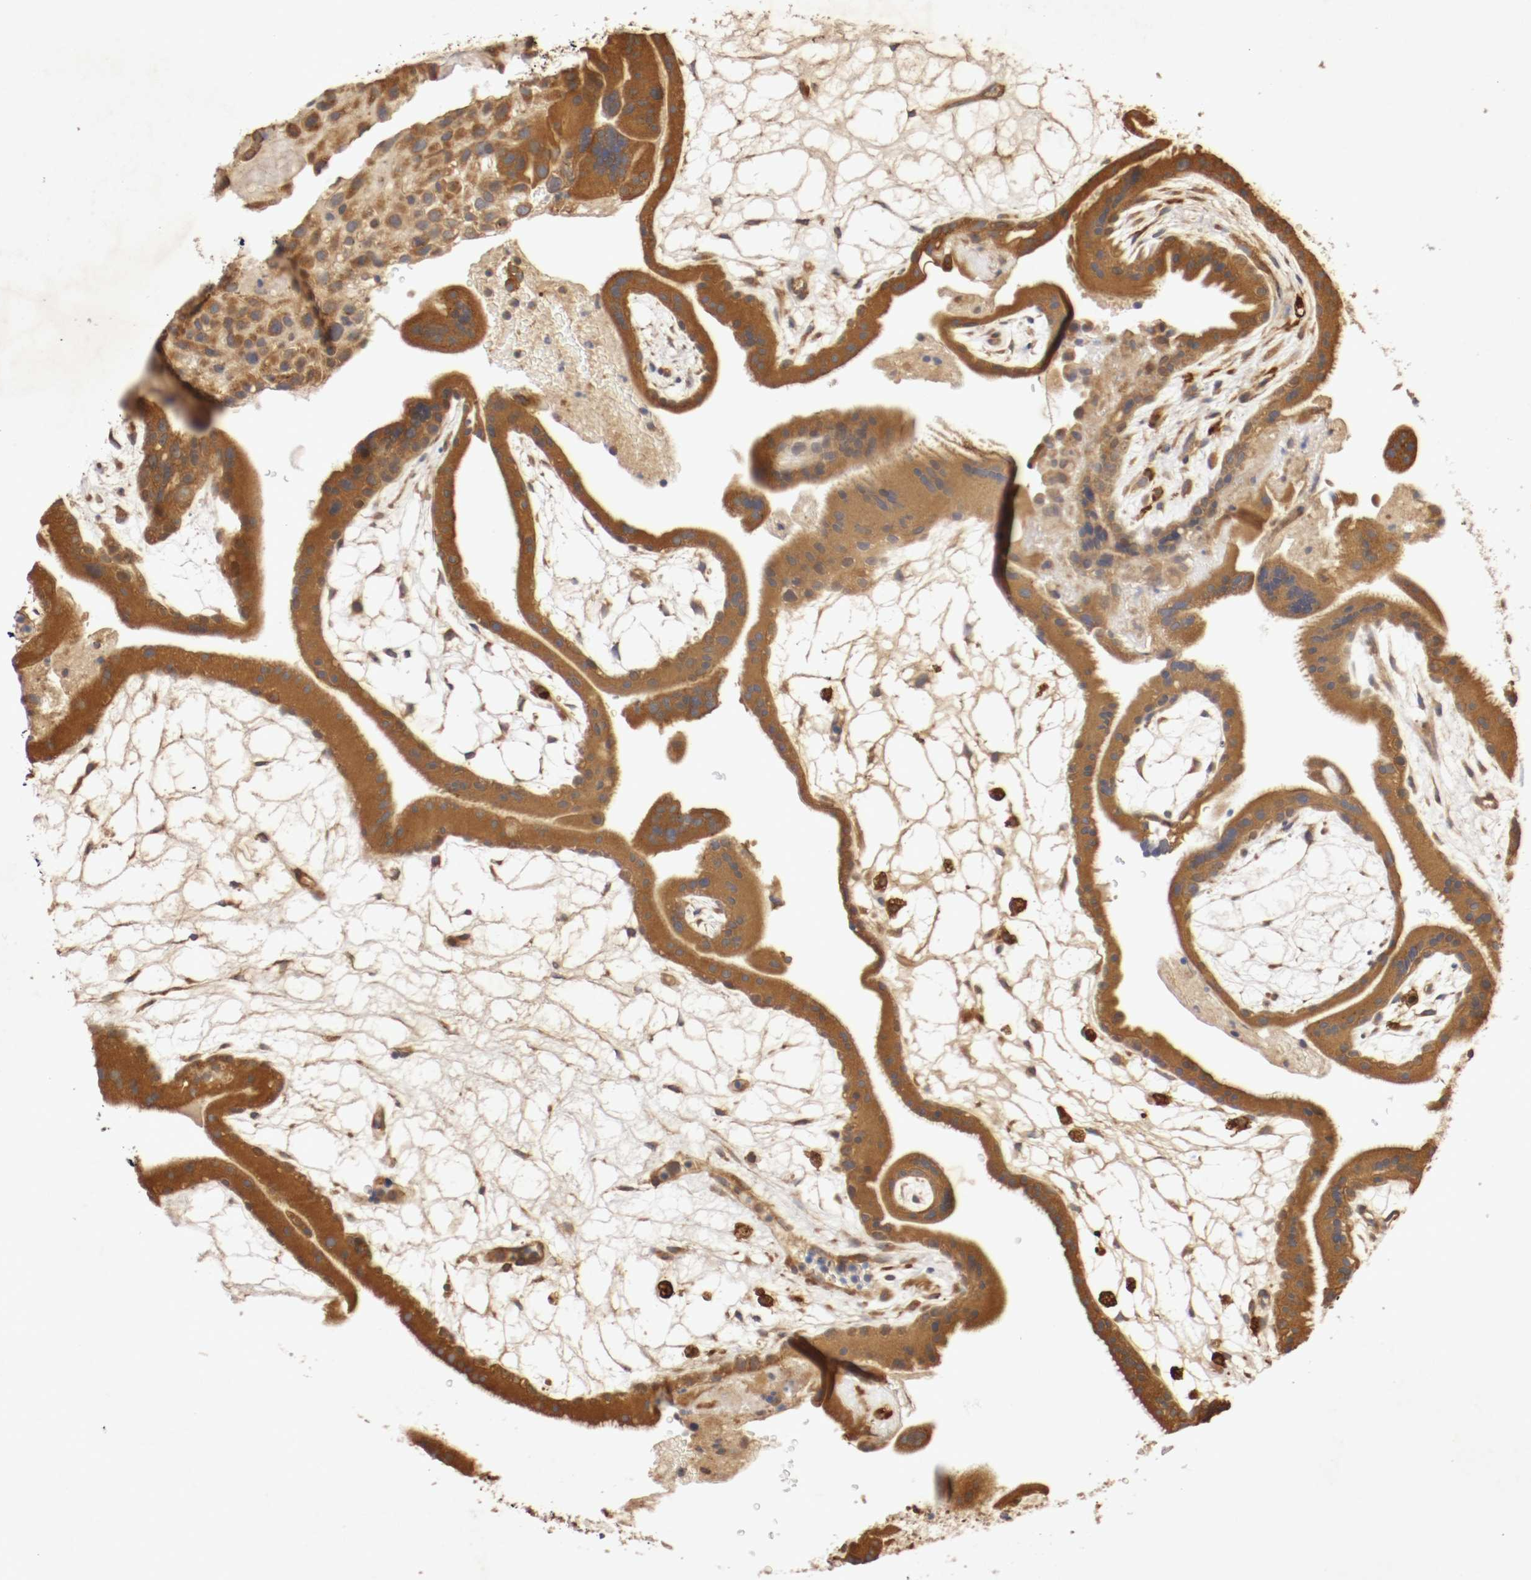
{"staining": {"intensity": "moderate", "quantity": ">75%", "location": "cytoplasmic/membranous"}, "tissue": "placenta", "cell_type": "Decidual cells", "image_type": "normal", "snomed": [{"axis": "morphology", "description": "Normal tissue, NOS"}, {"axis": "topography", "description": "Placenta"}], "caption": "Immunohistochemistry histopathology image of unremarkable placenta stained for a protein (brown), which demonstrates medium levels of moderate cytoplasmic/membranous staining in approximately >75% of decidual cells.", "gene": "VEZT", "patient": {"sex": "female", "age": 19}}